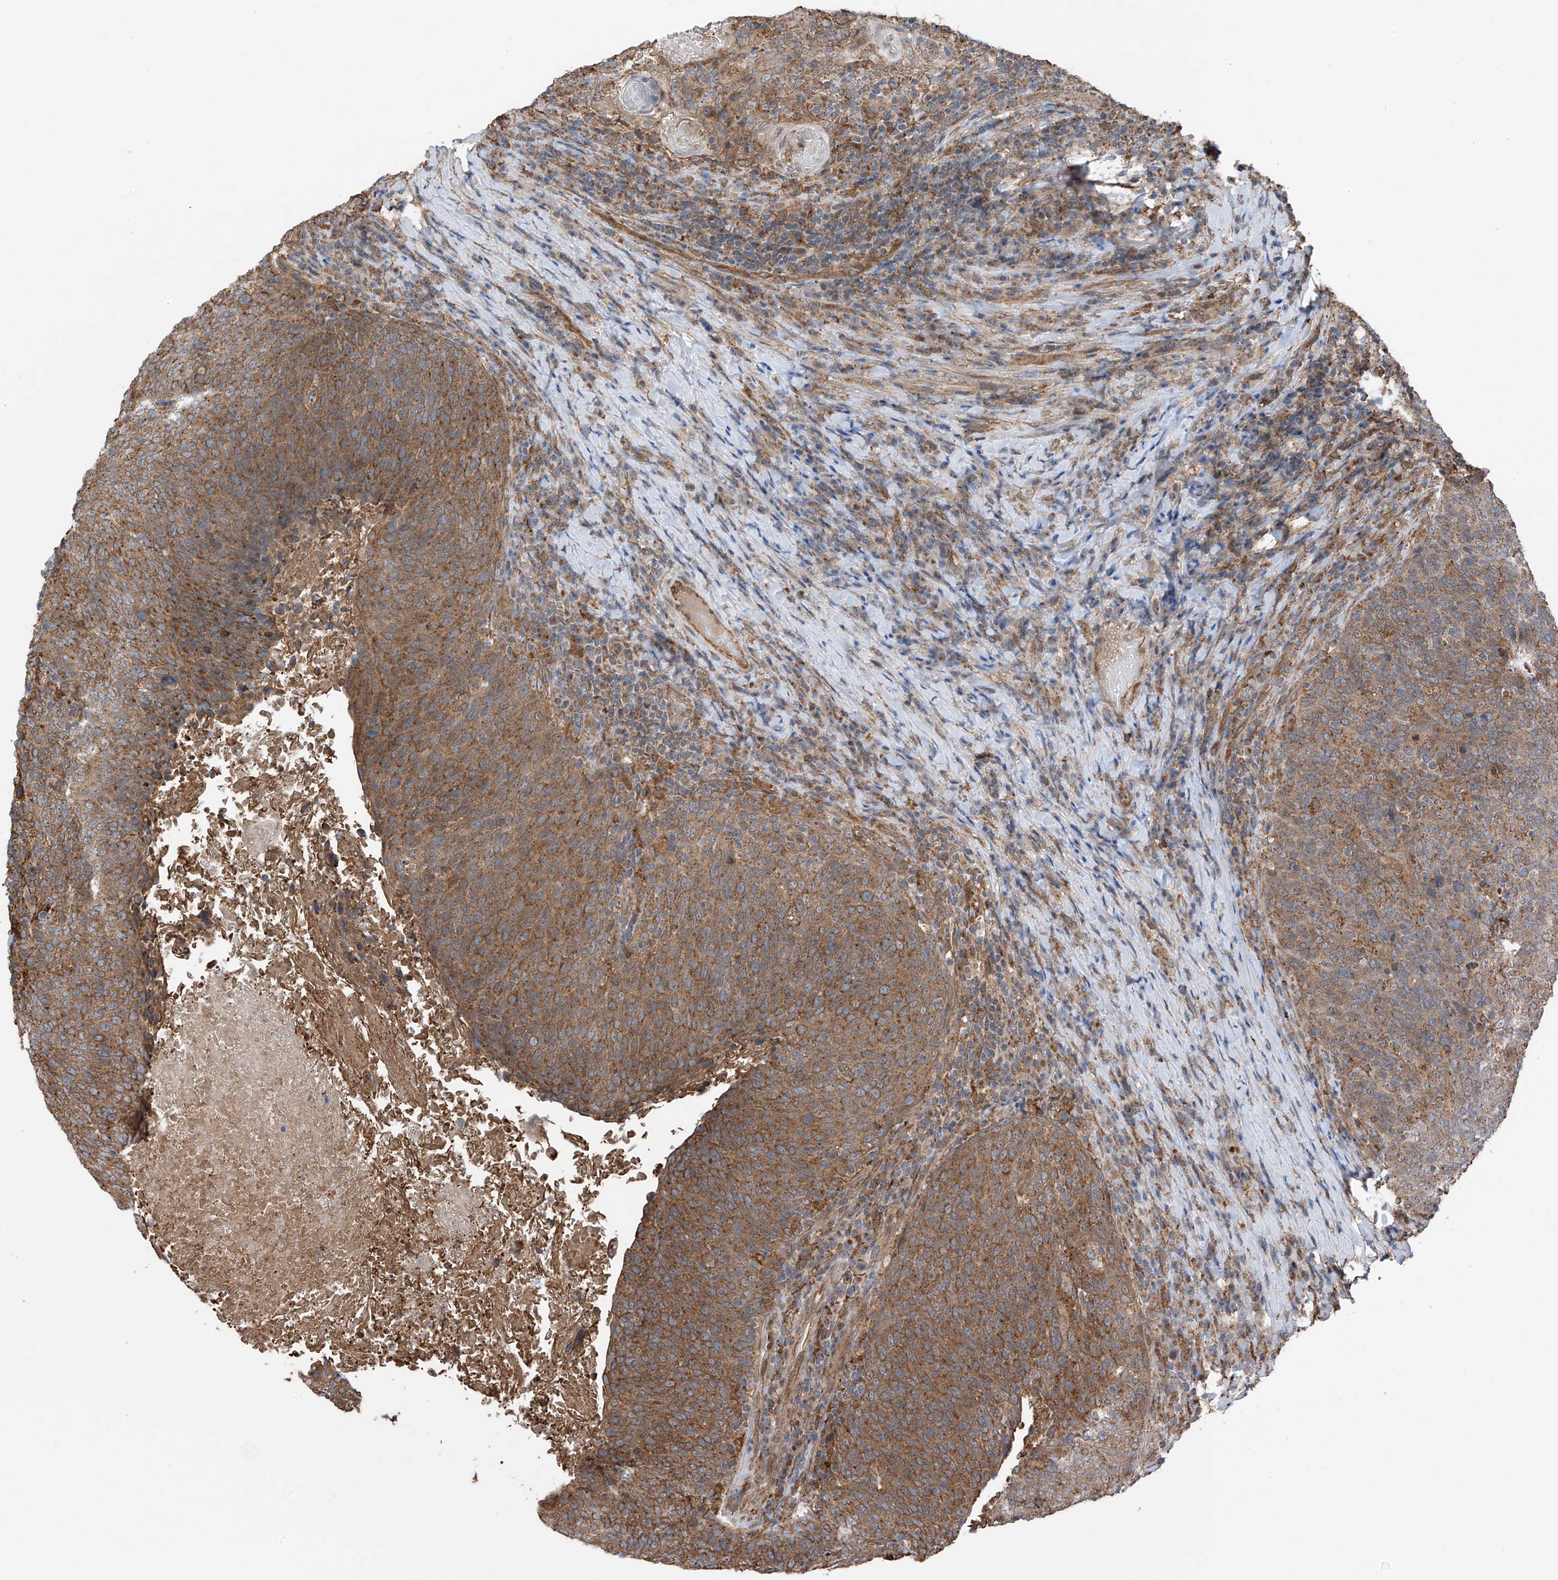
{"staining": {"intensity": "moderate", "quantity": ">75%", "location": "cytoplasmic/membranous"}, "tissue": "head and neck cancer", "cell_type": "Tumor cells", "image_type": "cancer", "snomed": [{"axis": "morphology", "description": "Squamous cell carcinoma, NOS"}, {"axis": "morphology", "description": "Squamous cell carcinoma, metastatic, NOS"}, {"axis": "topography", "description": "Lymph node"}, {"axis": "topography", "description": "Head-Neck"}], "caption": "A high-resolution micrograph shows IHC staining of squamous cell carcinoma (head and neck), which exhibits moderate cytoplasmic/membranous expression in about >75% of tumor cells. (DAB IHC, brown staining for protein, blue staining for nuclei).", "gene": "ZNF189", "patient": {"sex": "male", "age": 62}}